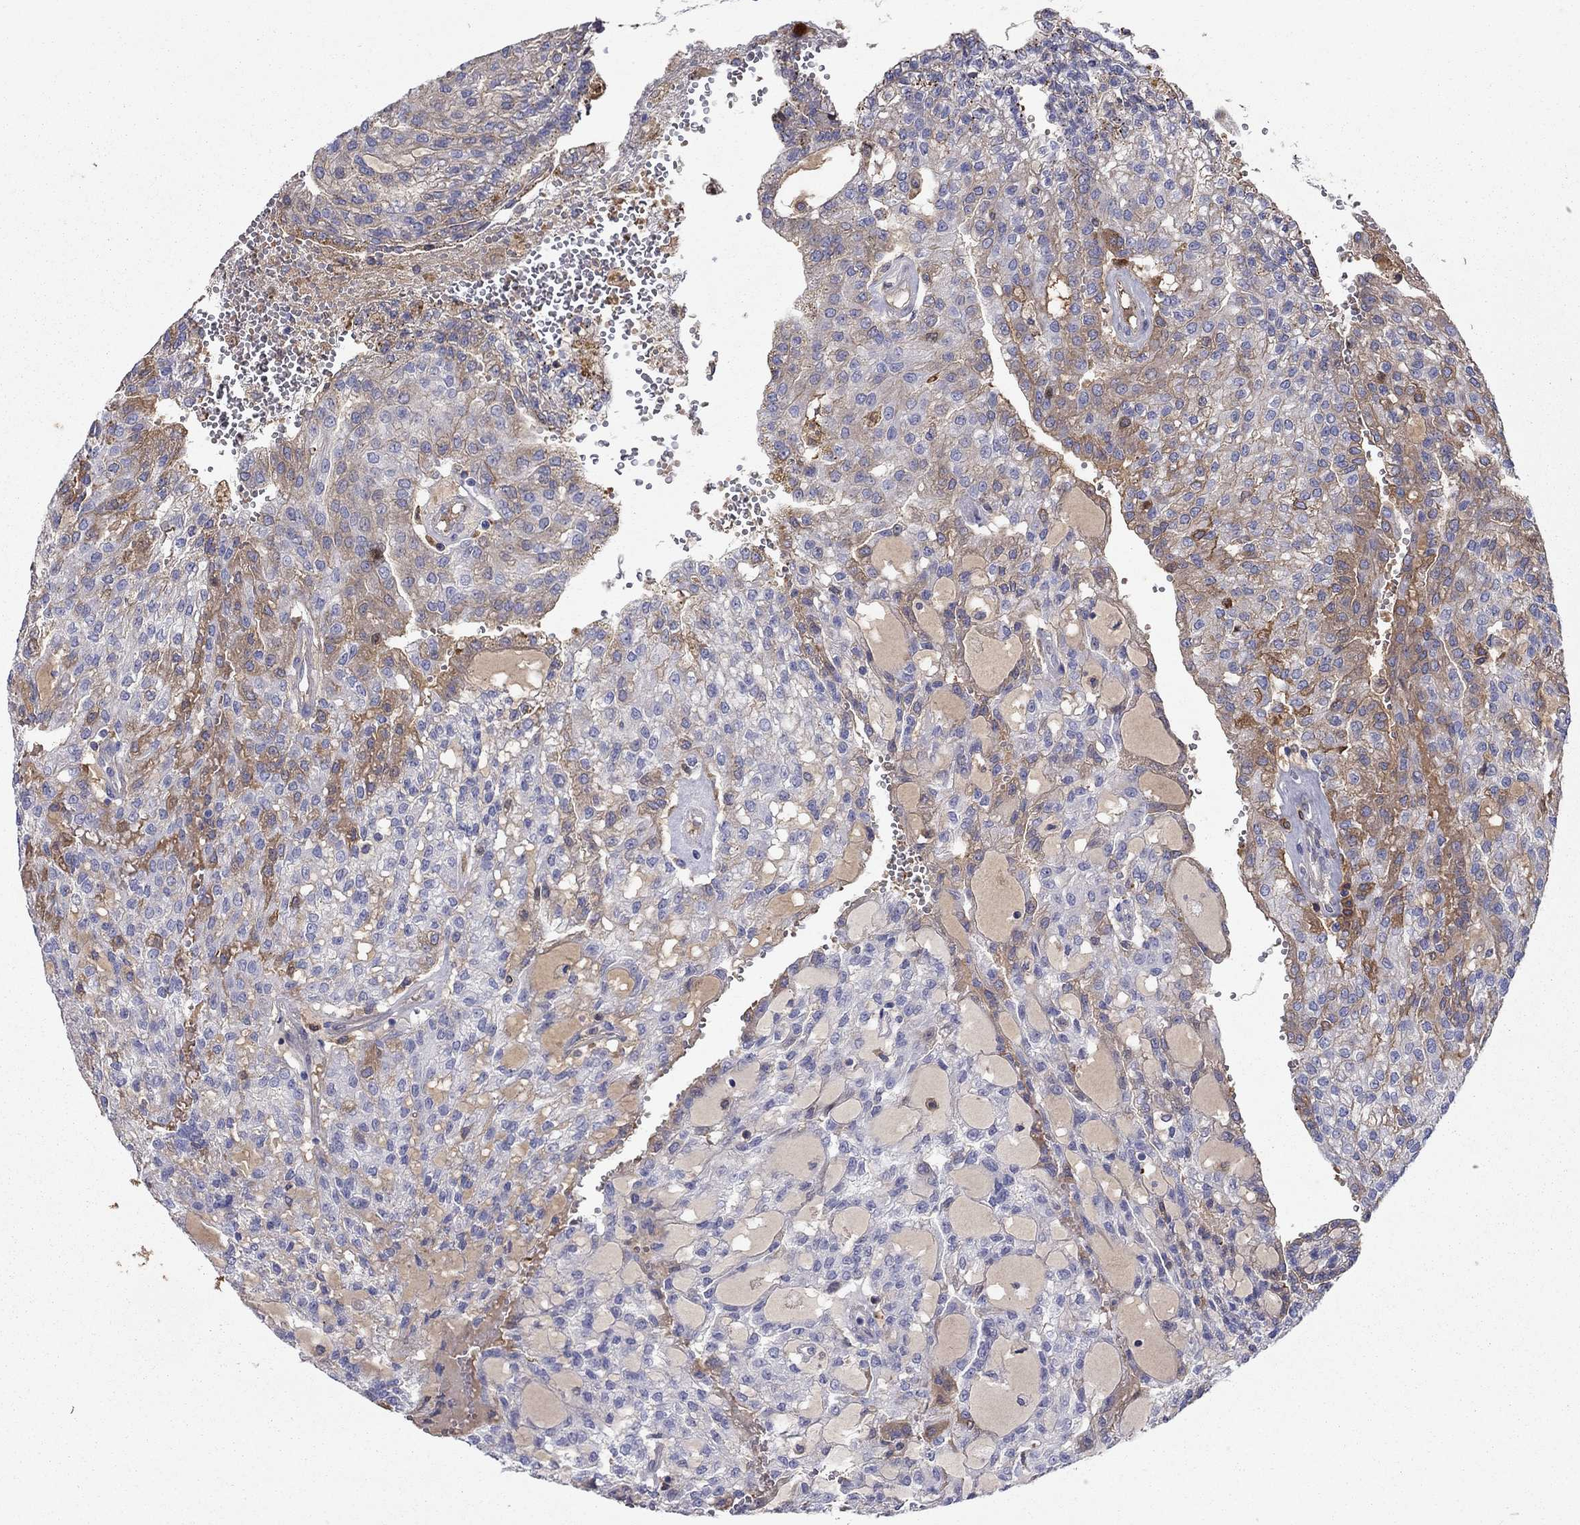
{"staining": {"intensity": "moderate", "quantity": "<25%", "location": "cytoplasmic/membranous"}, "tissue": "renal cancer", "cell_type": "Tumor cells", "image_type": "cancer", "snomed": [{"axis": "morphology", "description": "Adenocarcinoma, NOS"}, {"axis": "topography", "description": "Kidney"}], "caption": "Renal adenocarcinoma tissue exhibits moderate cytoplasmic/membranous expression in about <25% of tumor cells, visualized by immunohistochemistry.", "gene": "HPX", "patient": {"sex": "male", "age": 63}}